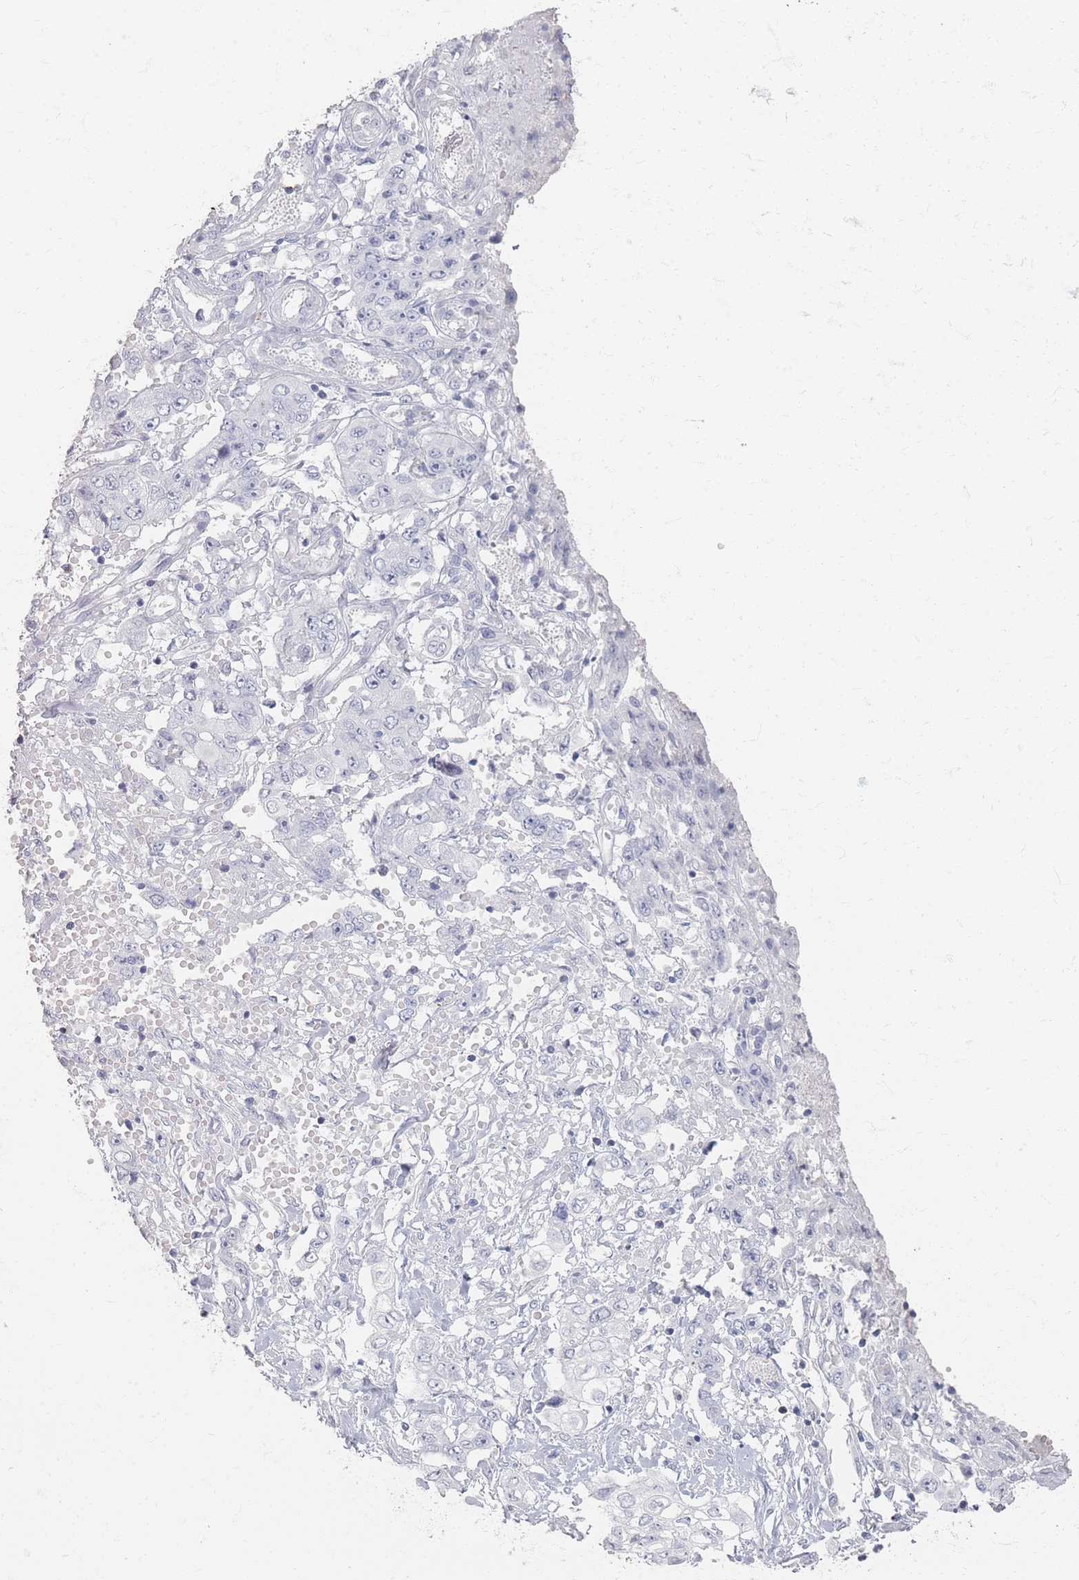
{"staining": {"intensity": "negative", "quantity": "none", "location": "none"}, "tissue": "stomach cancer", "cell_type": "Tumor cells", "image_type": "cancer", "snomed": [{"axis": "morphology", "description": "Adenocarcinoma, NOS"}, {"axis": "topography", "description": "Stomach, upper"}], "caption": "DAB (3,3'-diaminobenzidine) immunohistochemical staining of adenocarcinoma (stomach) exhibits no significant positivity in tumor cells. The staining was performed using DAB (3,3'-diaminobenzidine) to visualize the protein expression in brown, while the nuclei were stained in blue with hematoxylin (Magnification: 20x).", "gene": "SLC2A11", "patient": {"sex": "male", "age": 62}}